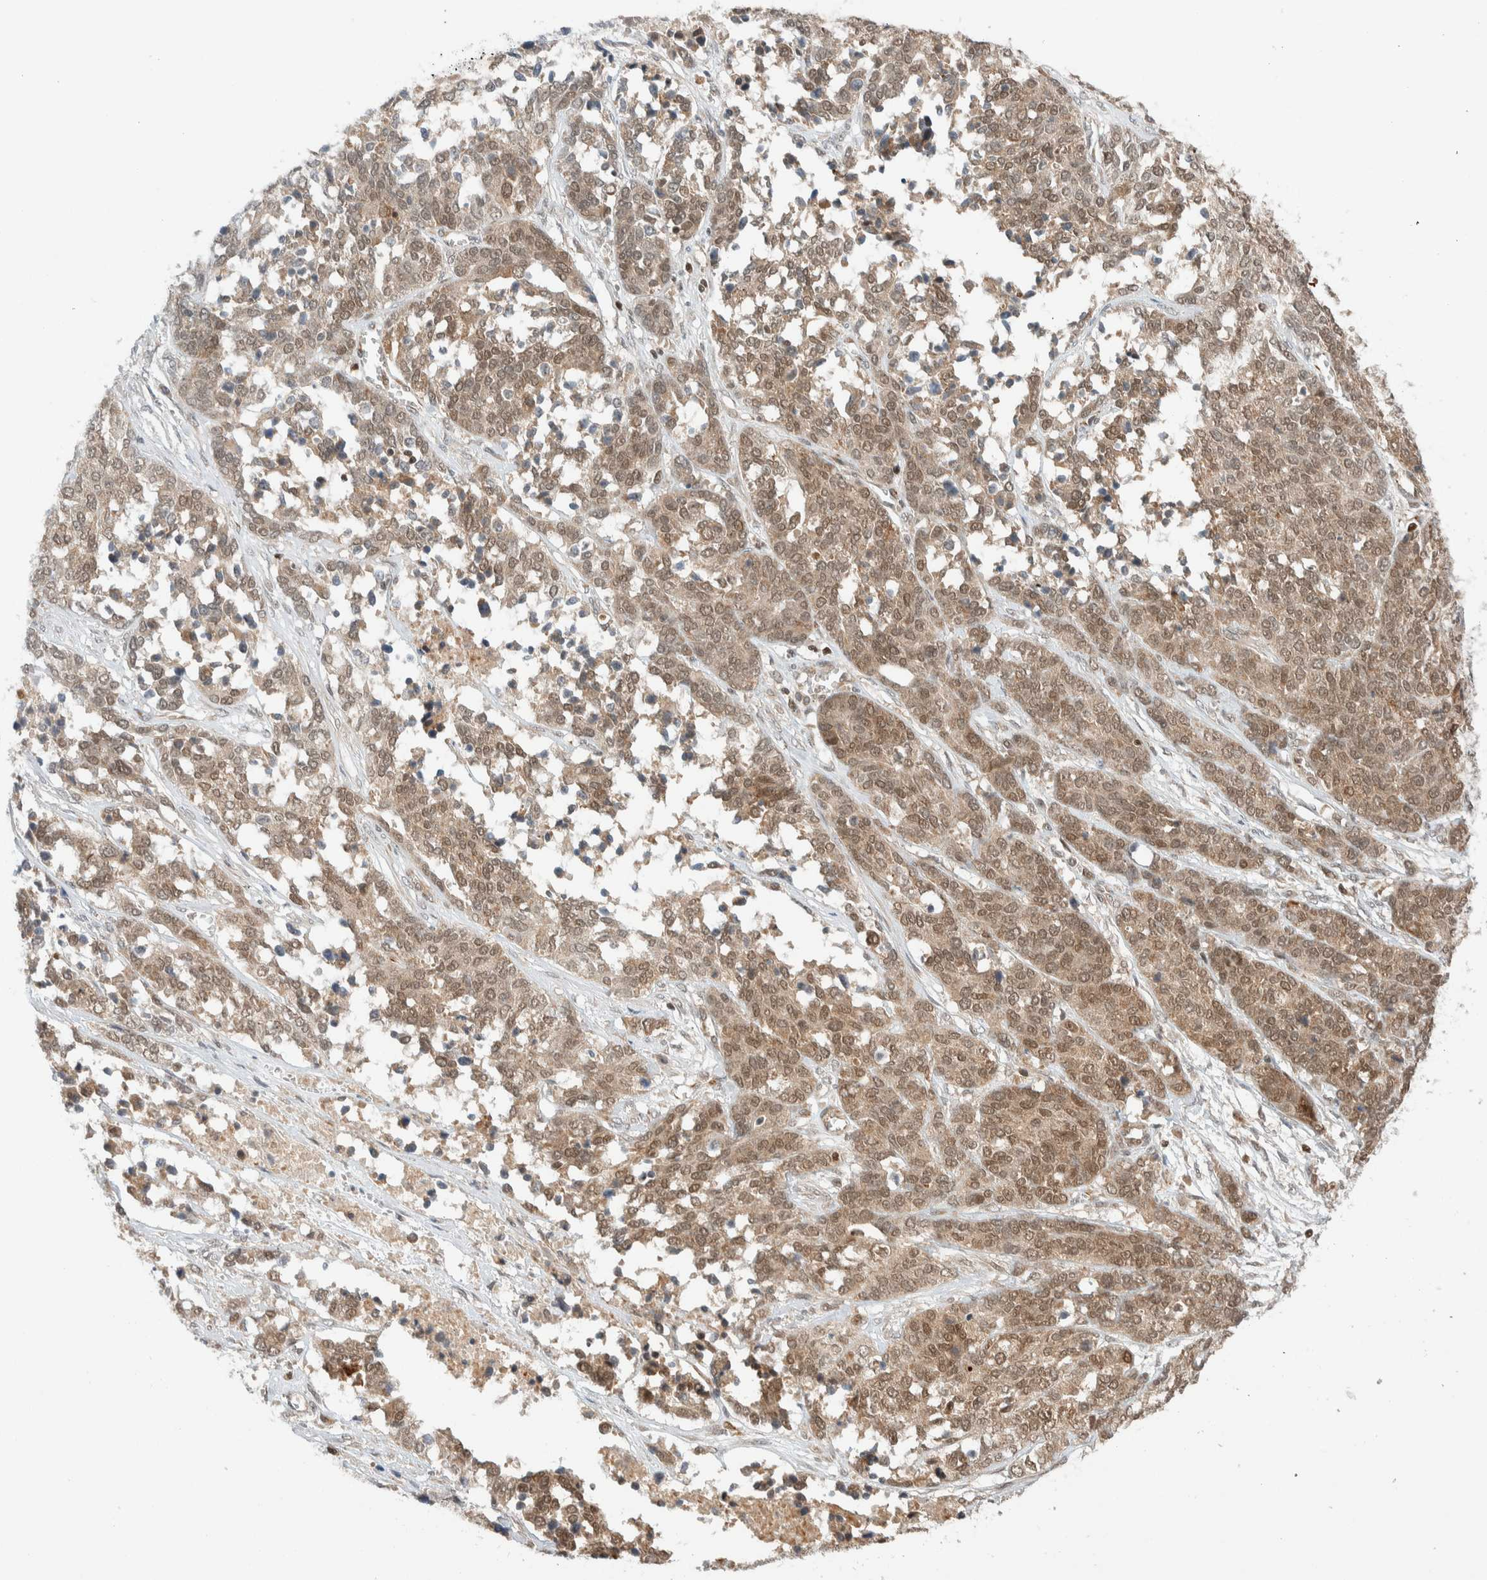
{"staining": {"intensity": "moderate", "quantity": ">75%", "location": "cytoplasmic/membranous,nuclear"}, "tissue": "ovarian cancer", "cell_type": "Tumor cells", "image_type": "cancer", "snomed": [{"axis": "morphology", "description": "Cystadenocarcinoma, serous, NOS"}, {"axis": "topography", "description": "Ovary"}], "caption": "A photomicrograph of ovarian serous cystadenocarcinoma stained for a protein exhibits moderate cytoplasmic/membranous and nuclear brown staining in tumor cells. (DAB IHC with brightfield microscopy, high magnification).", "gene": "C8orf76", "patient": {"sex": "female", "age": 44}}